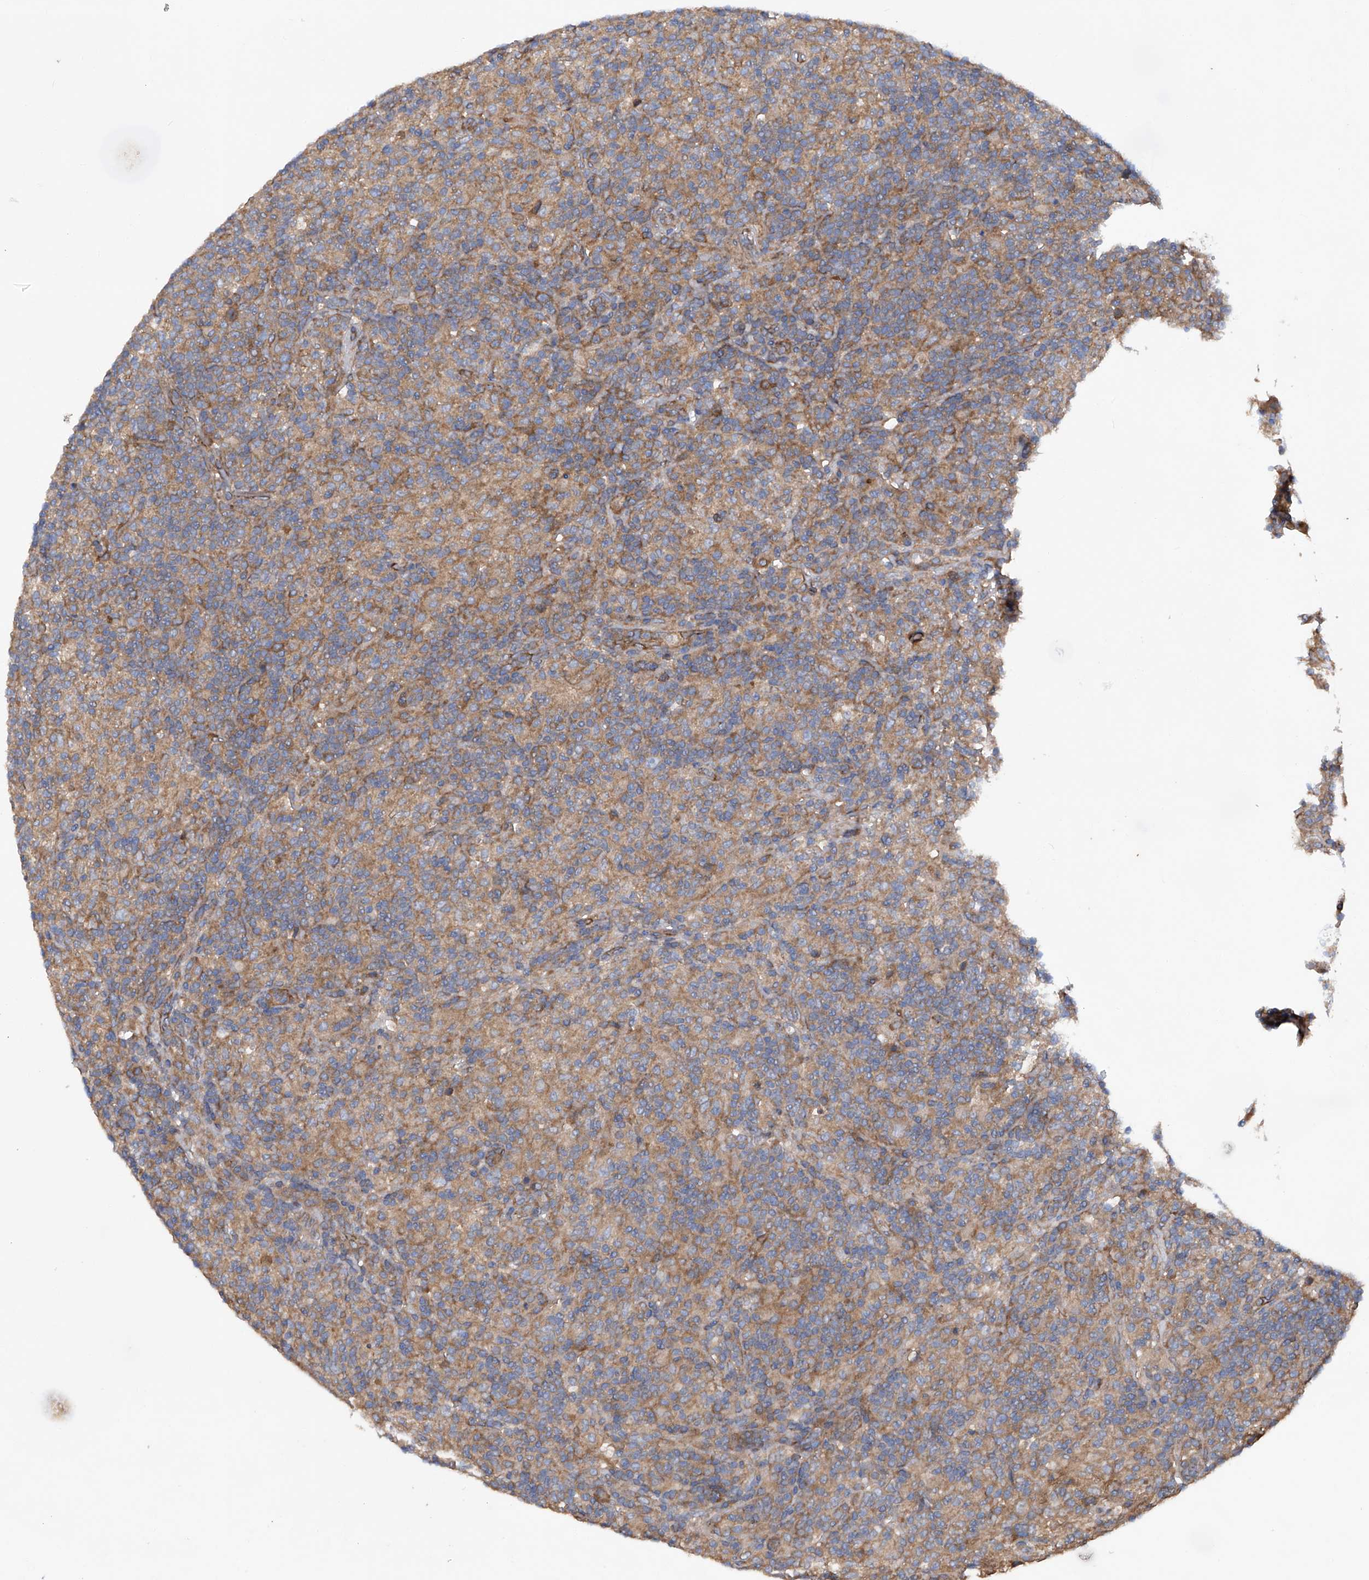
{"staining": {"intensity": "moderate", "quantity": "25%-75%", "location": "cytoplasmic/membranous"}, "tissue": "lymphoma", "cell_type": "Tumor cells", "image_type": "cancer", "snomed": [{"axis": "morphology", "description": "Hodgkin's disease, NOS"}, {"axis": "topography", "description": "Lymph node"}], "caption": "Protein staining exhibits moderate cytoplasmic/membranous positivity in approximately 25%-75% of tumor cells in Hodgkin's disease. The staining was performed using DAB to visualize the protein expression in brown, while the nuclei were stained in blue with hematoxylin (Magnification: 20x).", "gene": "ASCC3", "patient": {"sex": "male", "age": 70}}